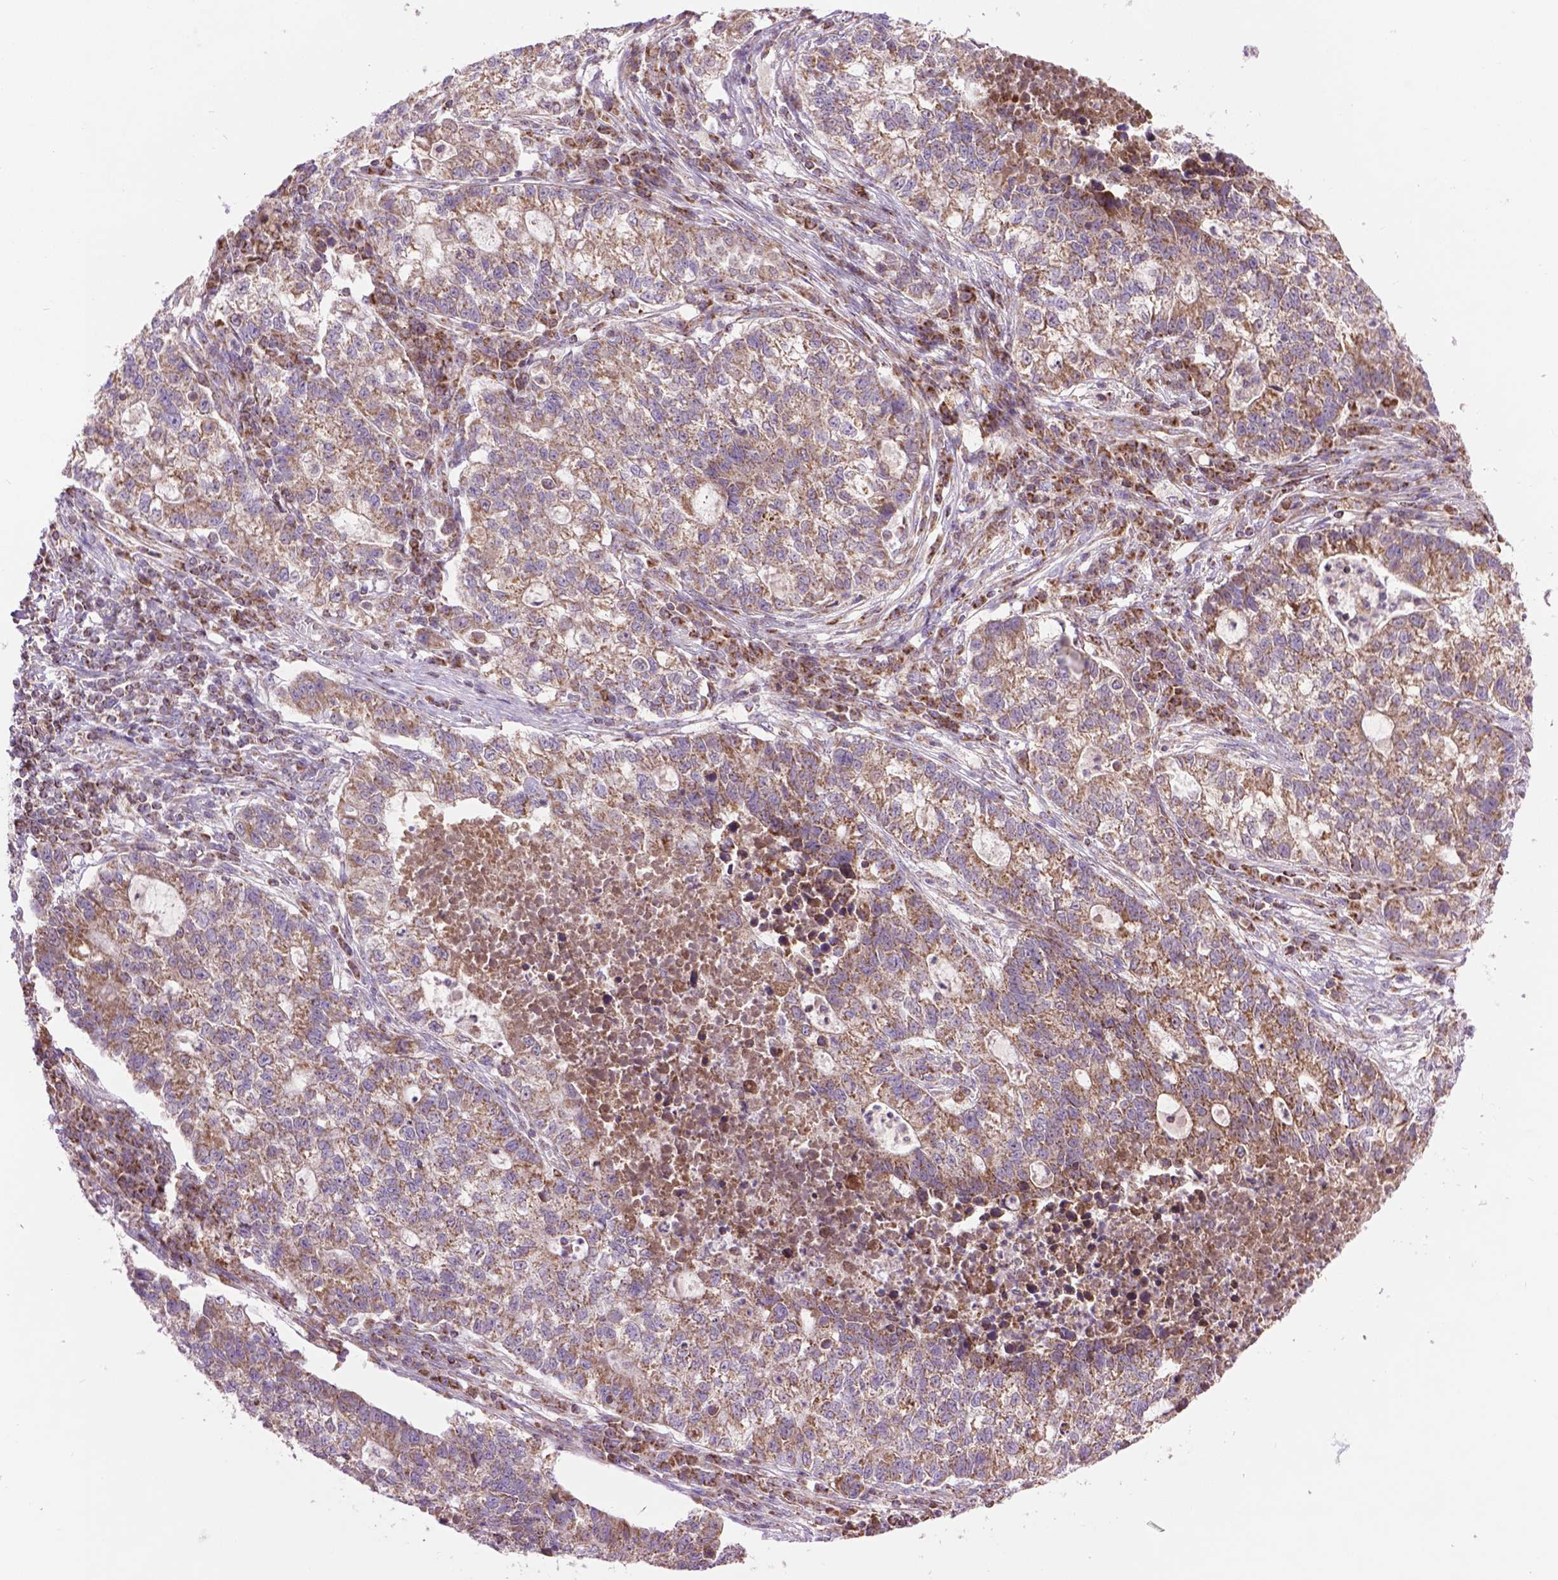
{"staining": {"intensity": "moderate", "quantity": ">75%", "location": "cytoplasmic/membranous"}, "tissue": "lung cancer", "cell_type": "Tumor cells", "image_type": "cancer", "snomed": [{"axis": "morphology", "description": "Adenocarcinoma, NOS"}, {"axis": "topography", "description": "Lung"}], "caption": "Immunohistochemical staining of lung adenocarcinoma reveals medium levels of moderate cytoplasmic/membranous expression in about >75% of tumor cells. (Stains: DAB (3,3'-diaminobenzidine) in brown, nuclei in blue, Microscopy: brightfield microscopy at high magnification).", "gene": "PYCR3", "patient": {"sex": "male", "age": 57}}